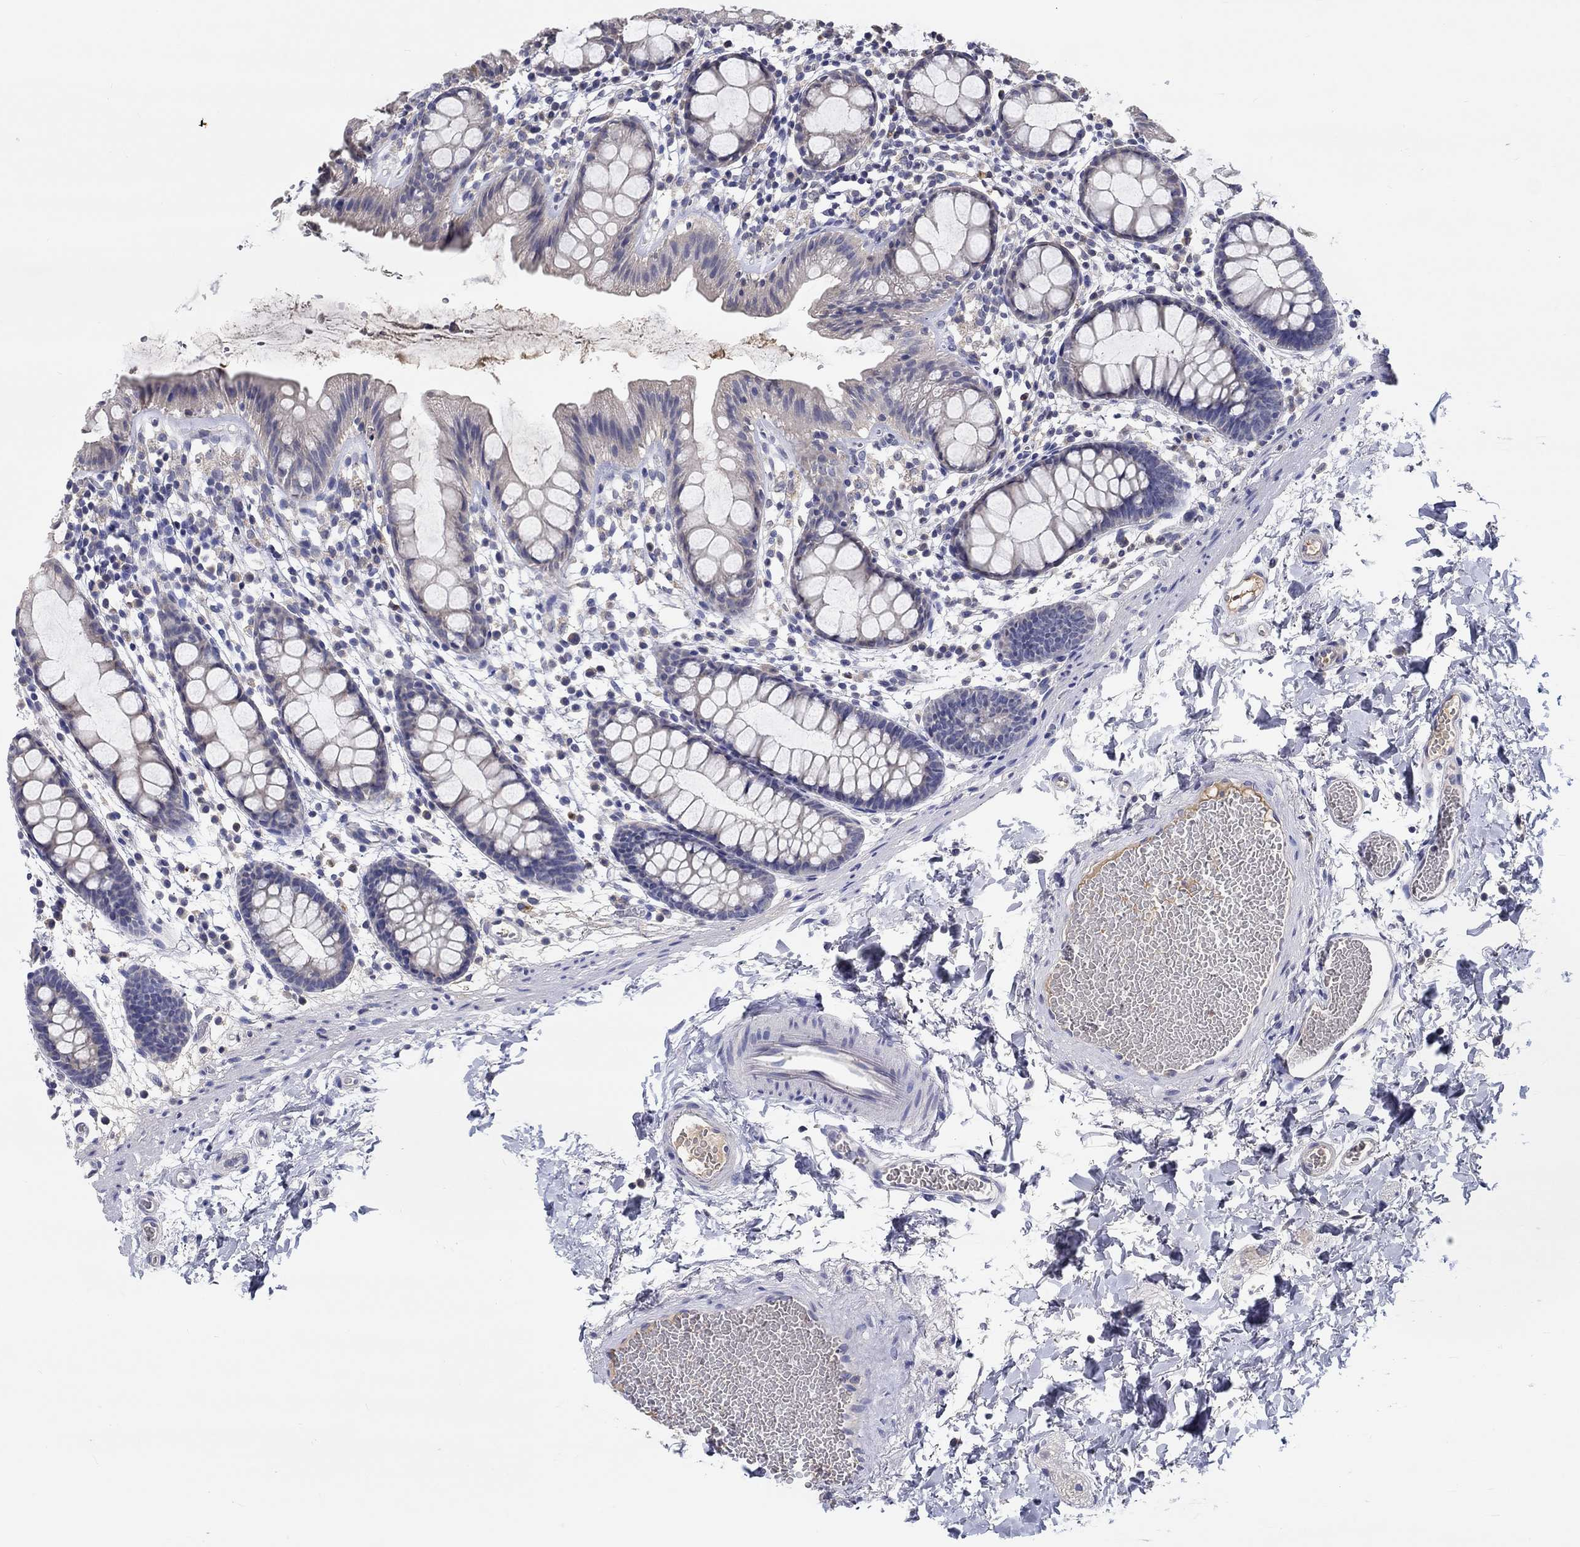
{"staining": {"intensity": "negative", "quantity": "none", "location": "none"}, "tissue": "rectum", "cell_type": "Glandular cells", "image_type": "normal", "snomed": [{"axis": "morphology", "description": "Normal tissue, NOS"}, {"axis": "topography", "description": "Rectum"}], "caption": "This is a image of IHC staining of normal rectum, which shows no positivity in glandular cells.", "gene": "CHIT1", "patient": {"sex": "male", "age": 57}}